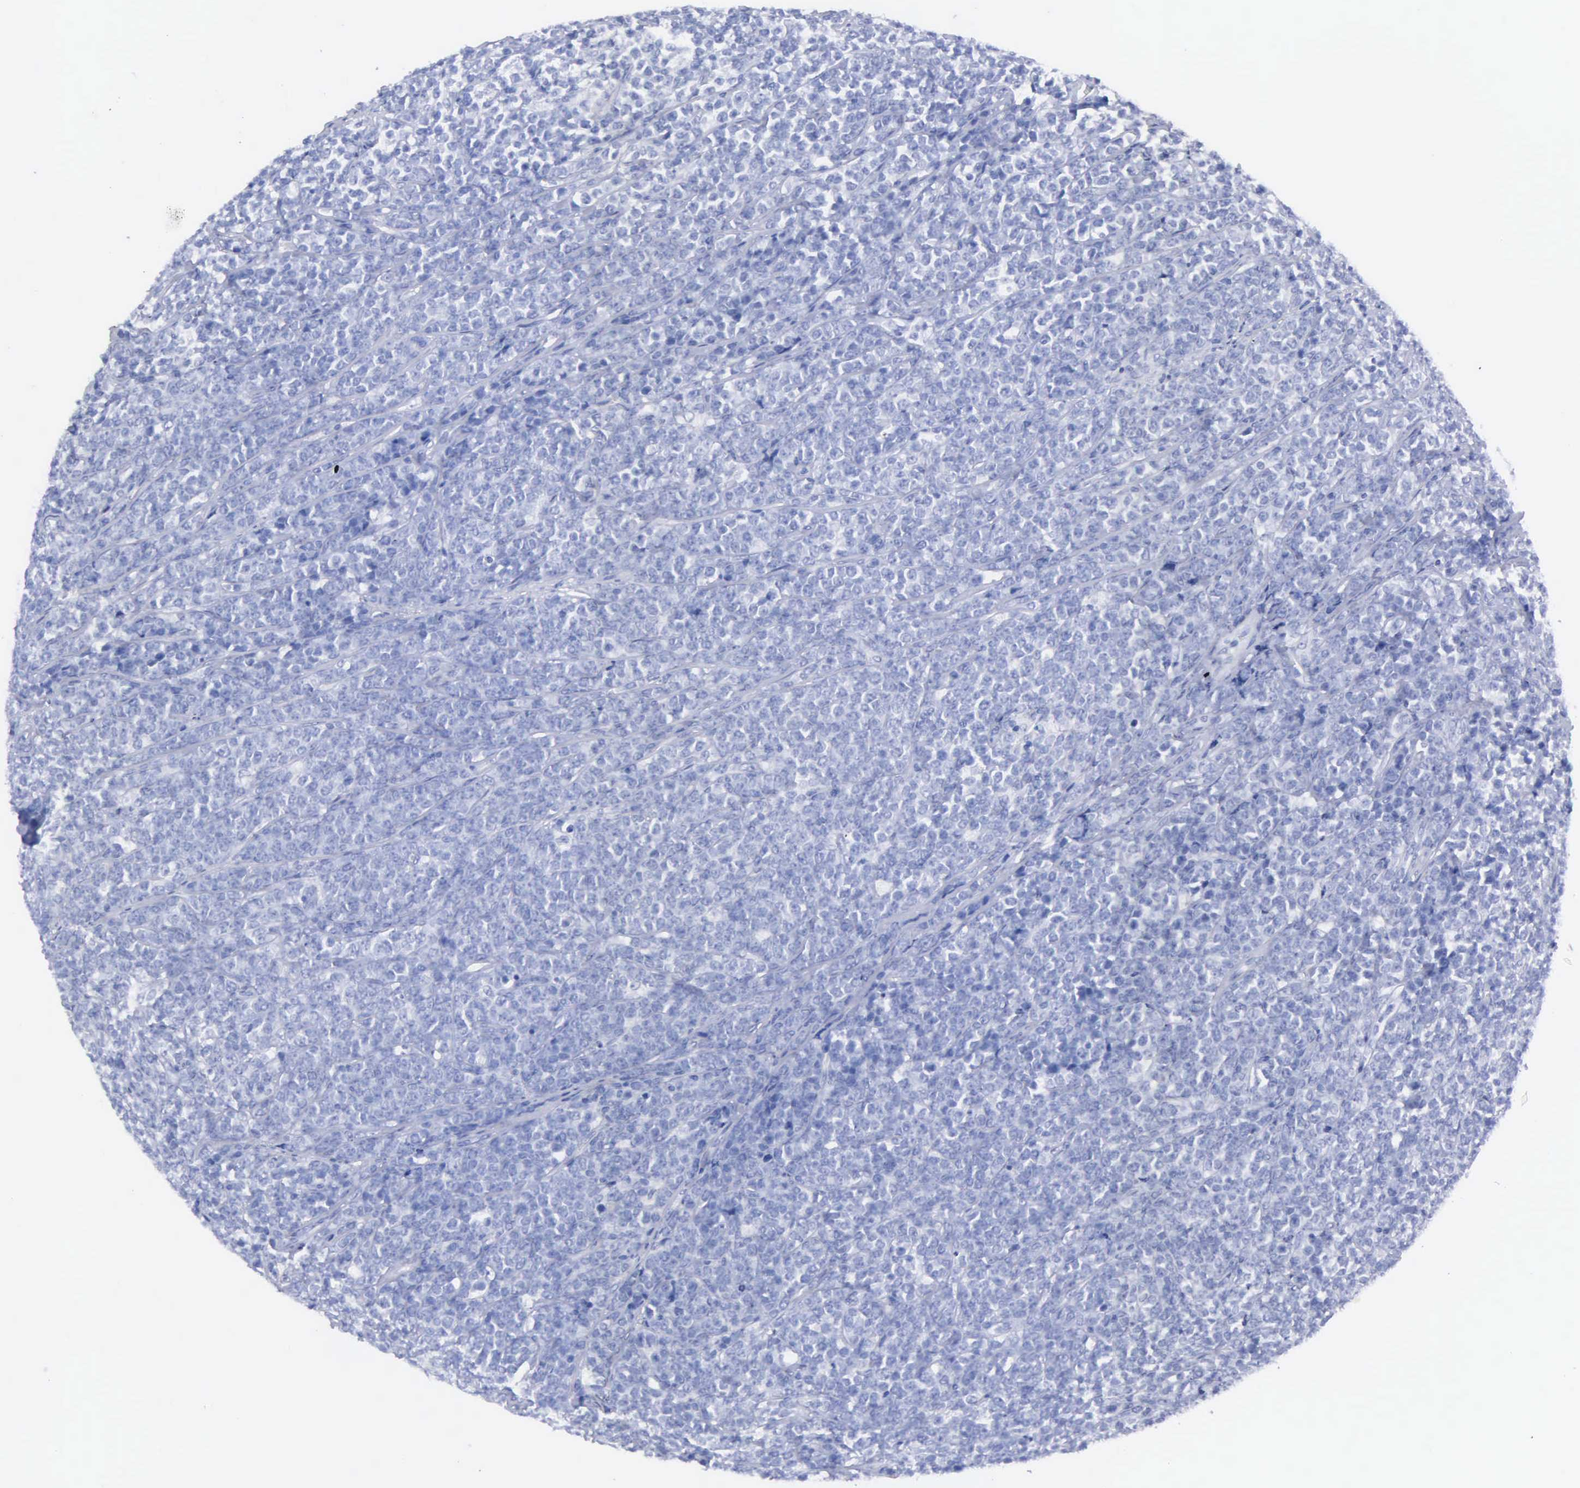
{"staining": {"intensity": "negative", "quantity": "none", "location": "none"}, "tissue": "lymphoma", "cell_type": "Tumor cells", "image_type": "cancer", "snomed": [{"axis": "morphology", "description": "Malignant lymphoma, non-Hodgkin's type, High grade"}, {"axis": "topography", "description": "Small intestine"}, {"axis": "topography", "description": "Colon"}], "caption": "Protein analysis of lymphoma reveals no significant positivity in tumor cells.", "gene": "CYP19A1", "patient": {"sex": "male", "age": 8}}